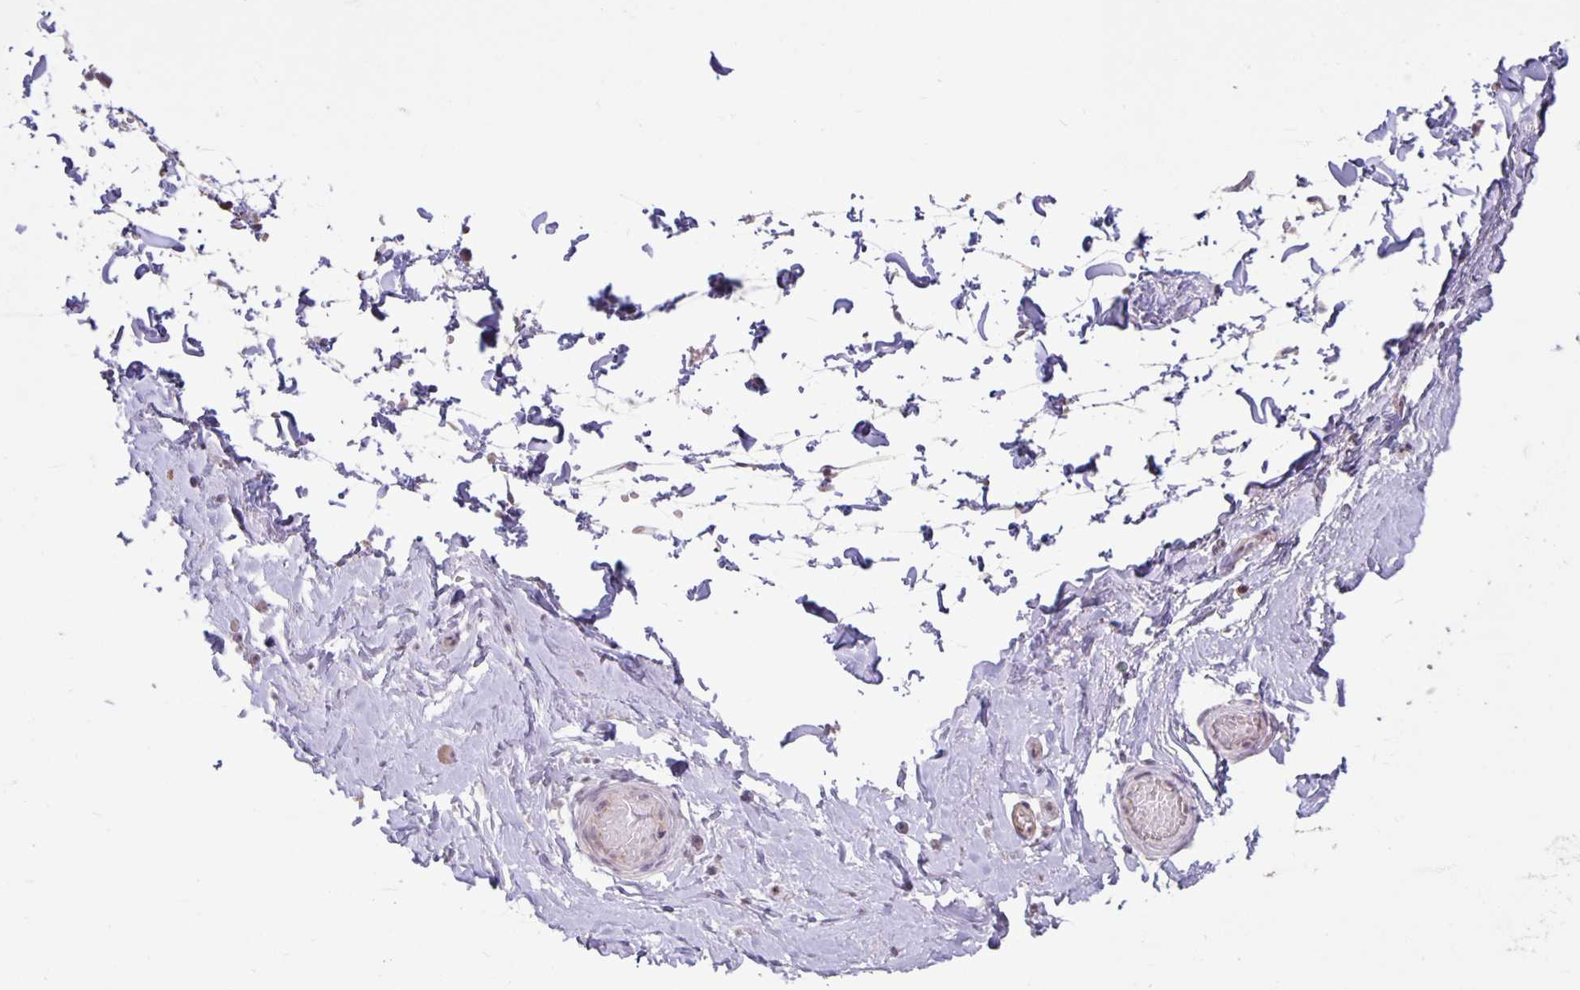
{"staining": {"intensity": "negative", "quantity": "none", "location": "none"}, "tissue": "adipose tissue", "cell_type": "Adipocytes", "image_type": "normal", "snomed": [{"axis": "morphology", "description": "Normal tissue, NOS"}, {"axis": "topography", "description": "Epididymis, spermatic cord, NOS"}, {"axis": "topography", "description": "Epididymis"}, {"axis": "topography", "description": "Peripheral nerve tissue"}], "caption": "The photomicrograph shows no staining of adipocytes in unremarkable adipose tissue.", "gene": "ARVCF", "patient": {"sex": "male", "age": 29}}